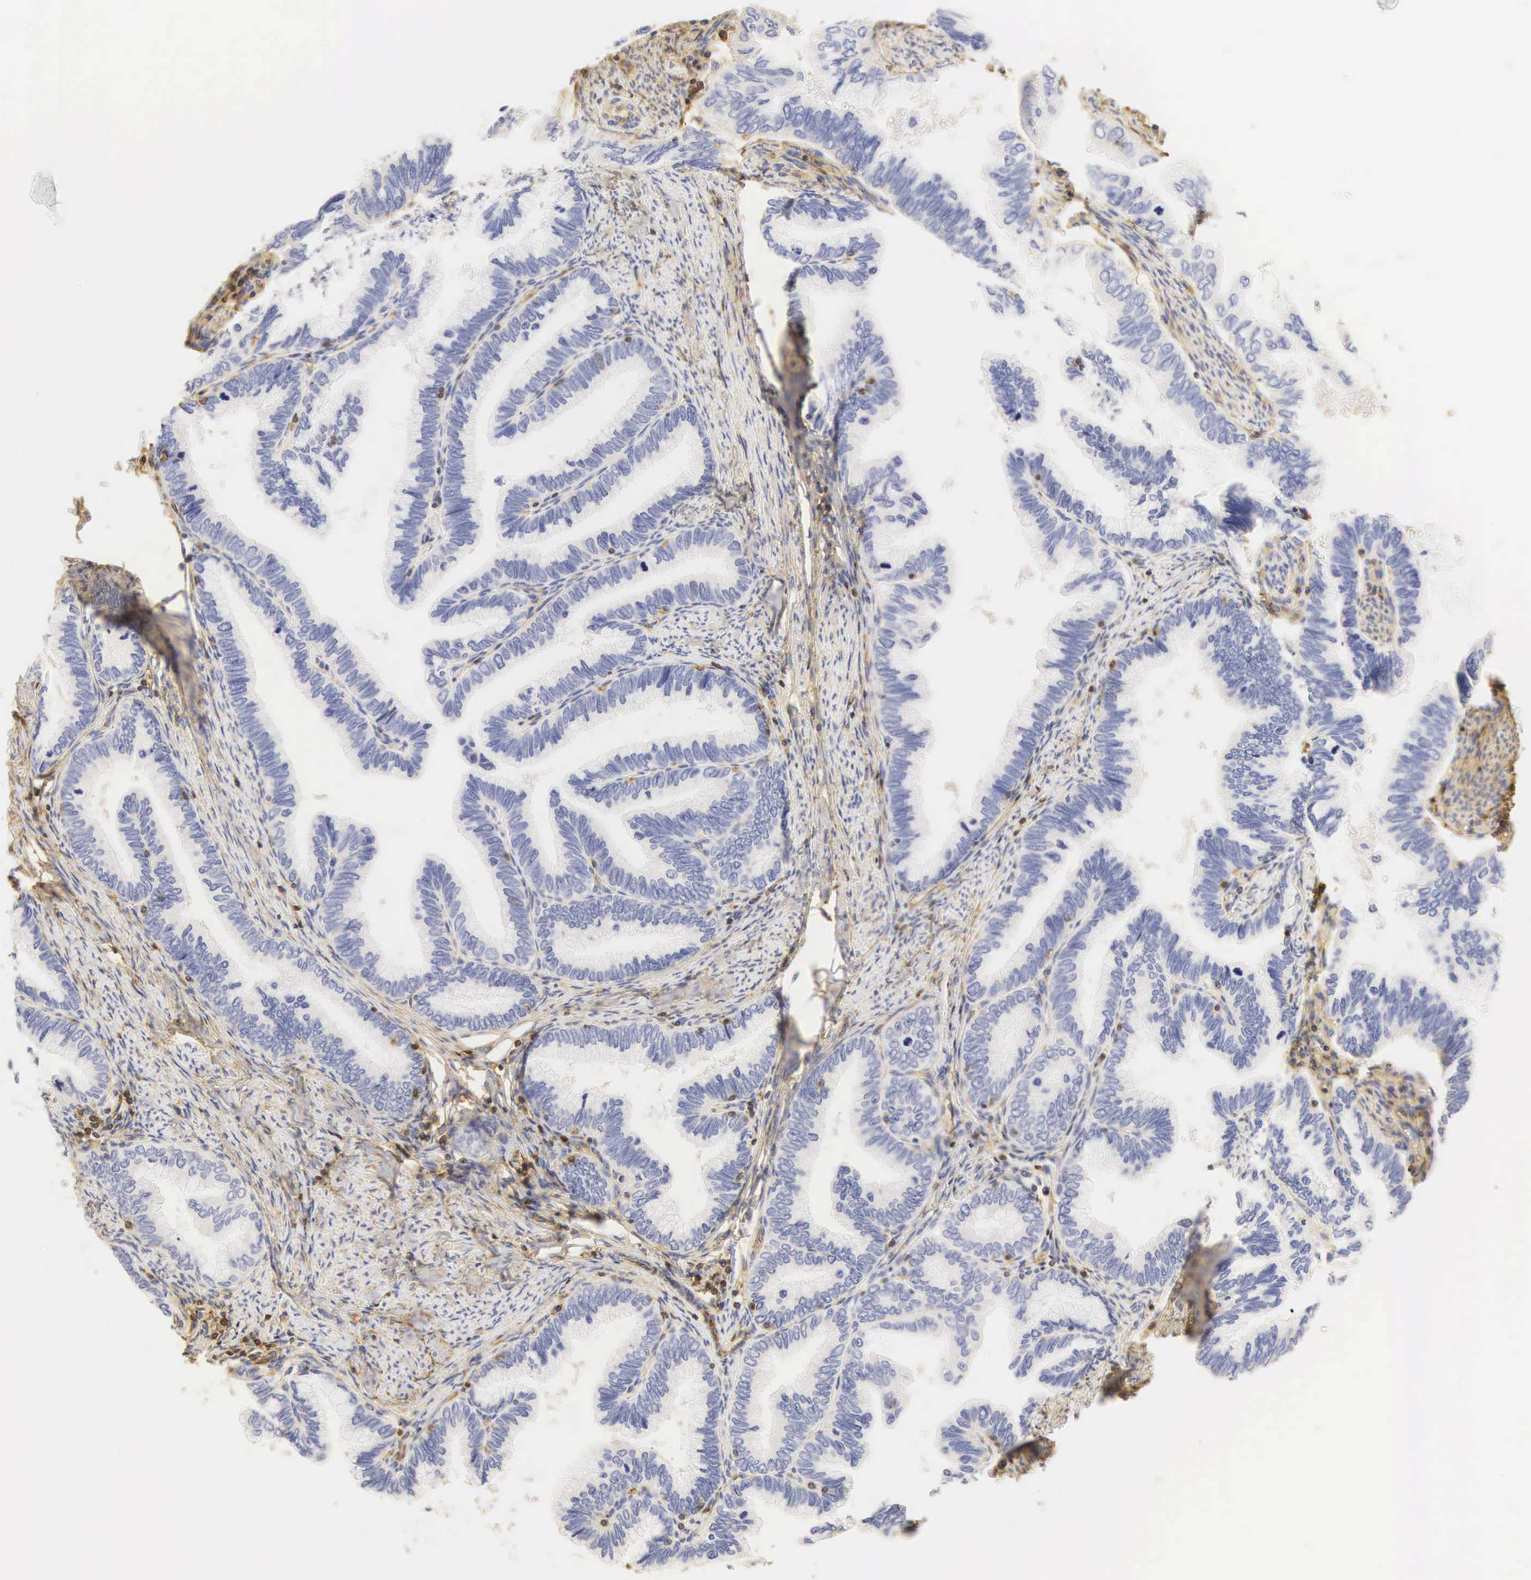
{"staining": {"intensity": "weak", "quantity": "<25%", "location": "cytoplasmic/membranous"}, "tissue": "cervical cancer", "cell_type": "Tumor cells", "image_type": "cancer", "snomed": [{"axis": "morphology", "description": "Adenocarcinoma, NOS"}, {"axis": "topography", "description": "Cervix"}], "caption": "Cervical adenocarcinoma stained for a protein using immunohistochemistry (IHC) reveals no staining tumor cells.", "gene": "CD99", "patient": {"sex": "female", "age": 49}}